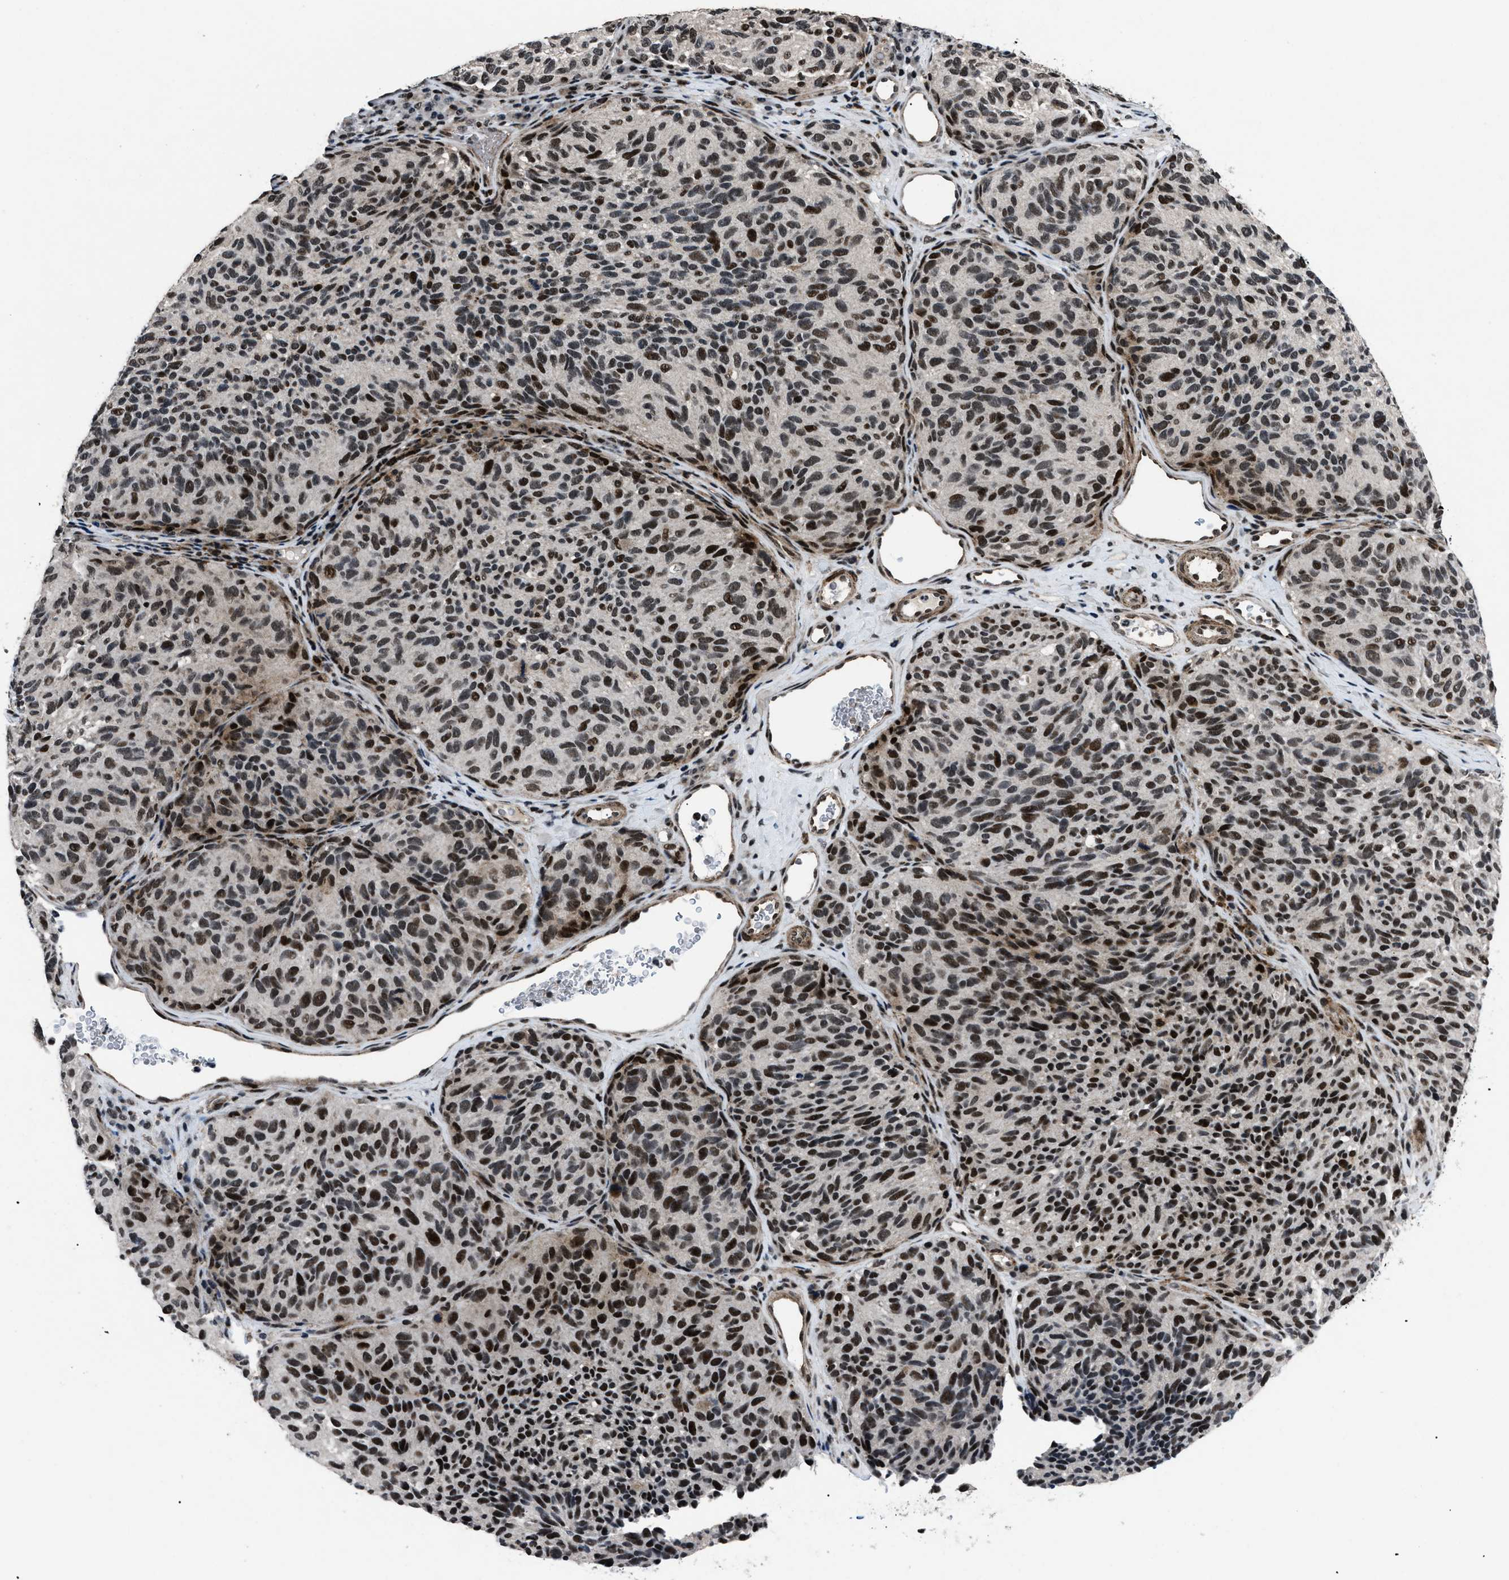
{"staining": {"intensity": "strong", "quantity": ">75%", "location": "nuclear"}, "tissue": "melanoma", "cell_type": "Tumor cells", "image_type": "cancer", "snomed": [{"axis": "morphology", "description": "Malignant melanoma, NOS"}, {"axis": "topography", "description": "Skin"}], "caption": "About >75% of tumor cells in malignant melanoma show strong nuclear protein positivity as visualized by brown immunohistochemical staining.", "gene": "SMARCB1", "patient": {"sex": "female", "age": 73}}